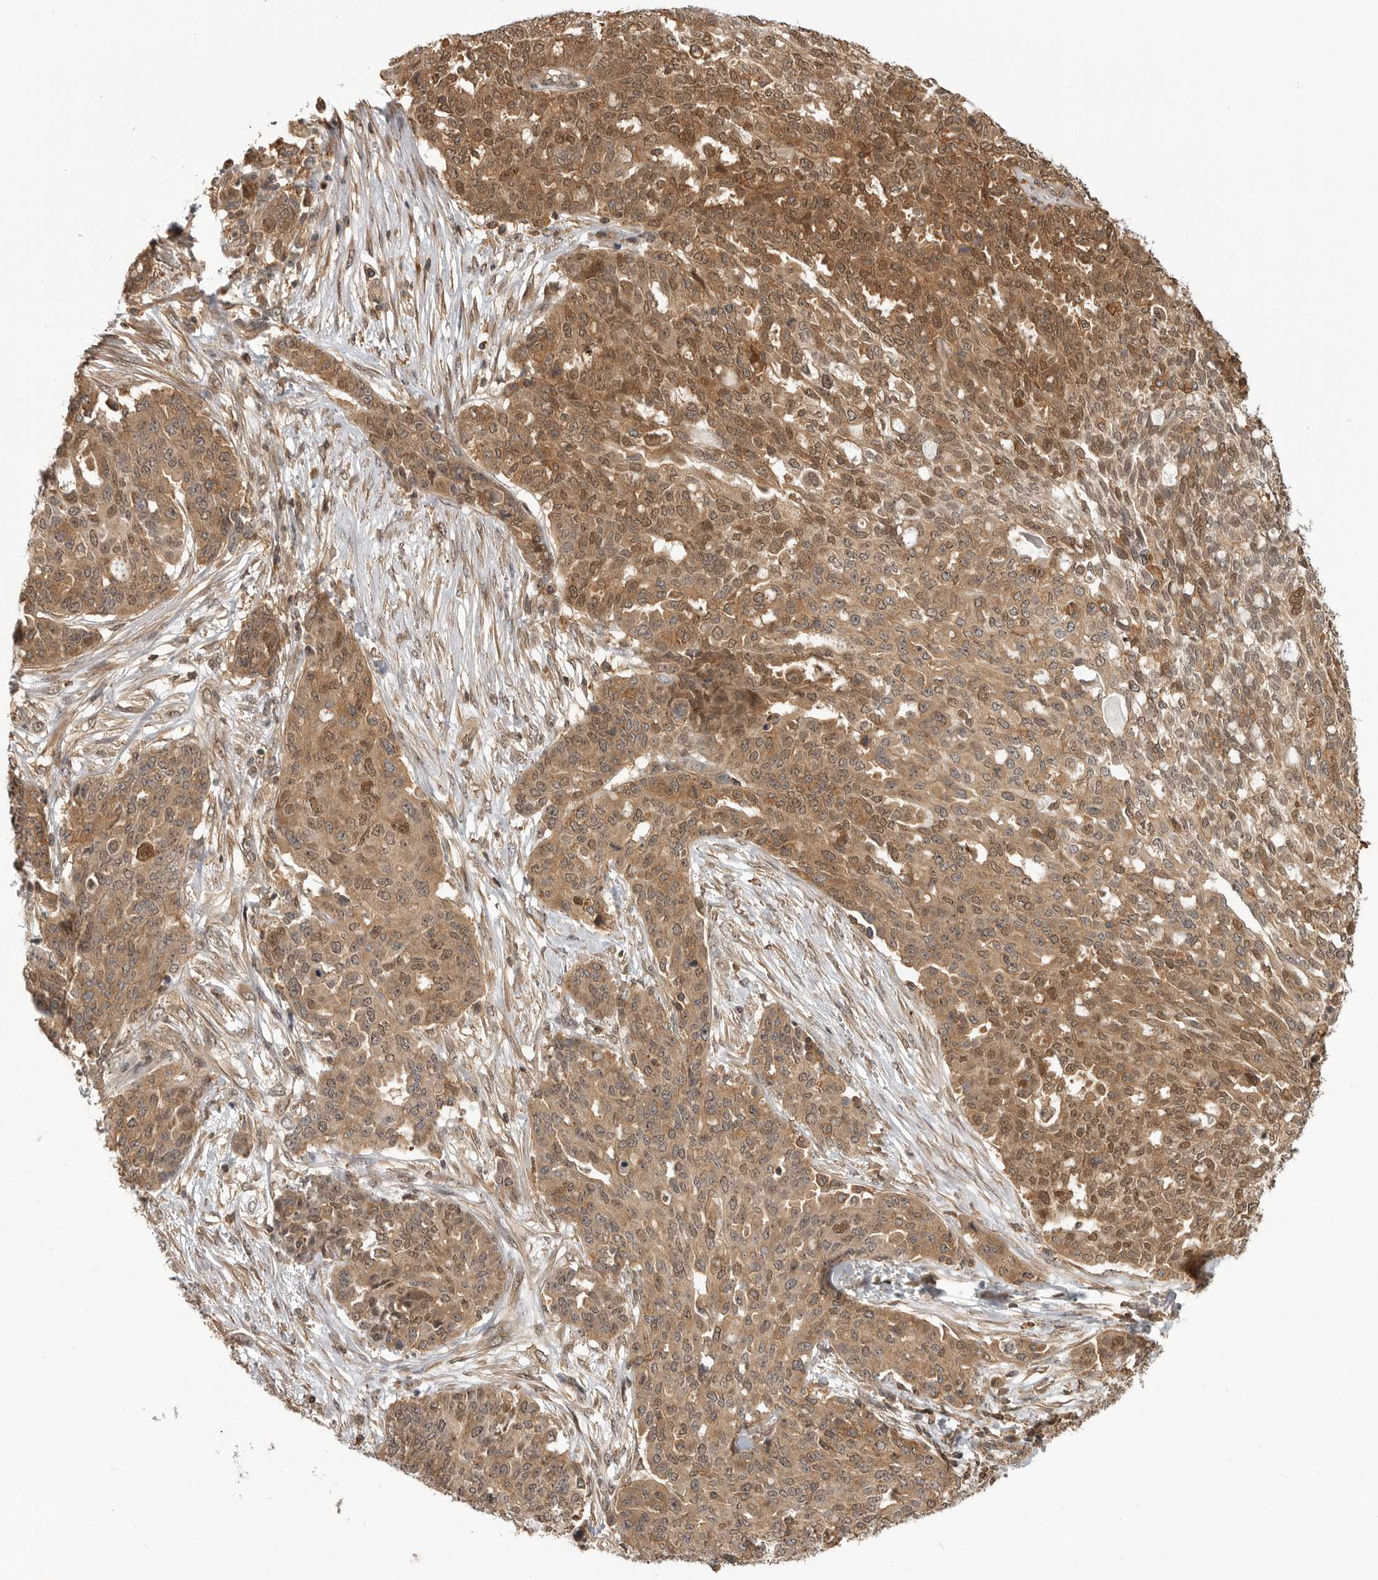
{"staining": {"intensity": "moderate", "quantity": ">75%", "location": "cytoplasmic/membranous,nuclear"}, "tissue": "ovarian cancer", "cell_type": "Tumor cells", "image_type": "cancer", "snomed": [{"axis": "morphology", "description": "Cystadenocarcinoma, serous, NOS"}, {"axis": "topography", "description": "Soft tissue"}, {"axis": "topography", "description": "Ovary"}], "caption": "Immunohistochemistry (IHC) of human serous cystadenocarcinoma (ovarian) reveals medium levels of moderate cytoplasmic/membranous and nuclear positivity in about >75% of tumor cells. (DAB IHC, brown staining for protein, blue staining for nuclei).", "gene": "ERN1", "patient": {"sex": "female", "age": 57}}